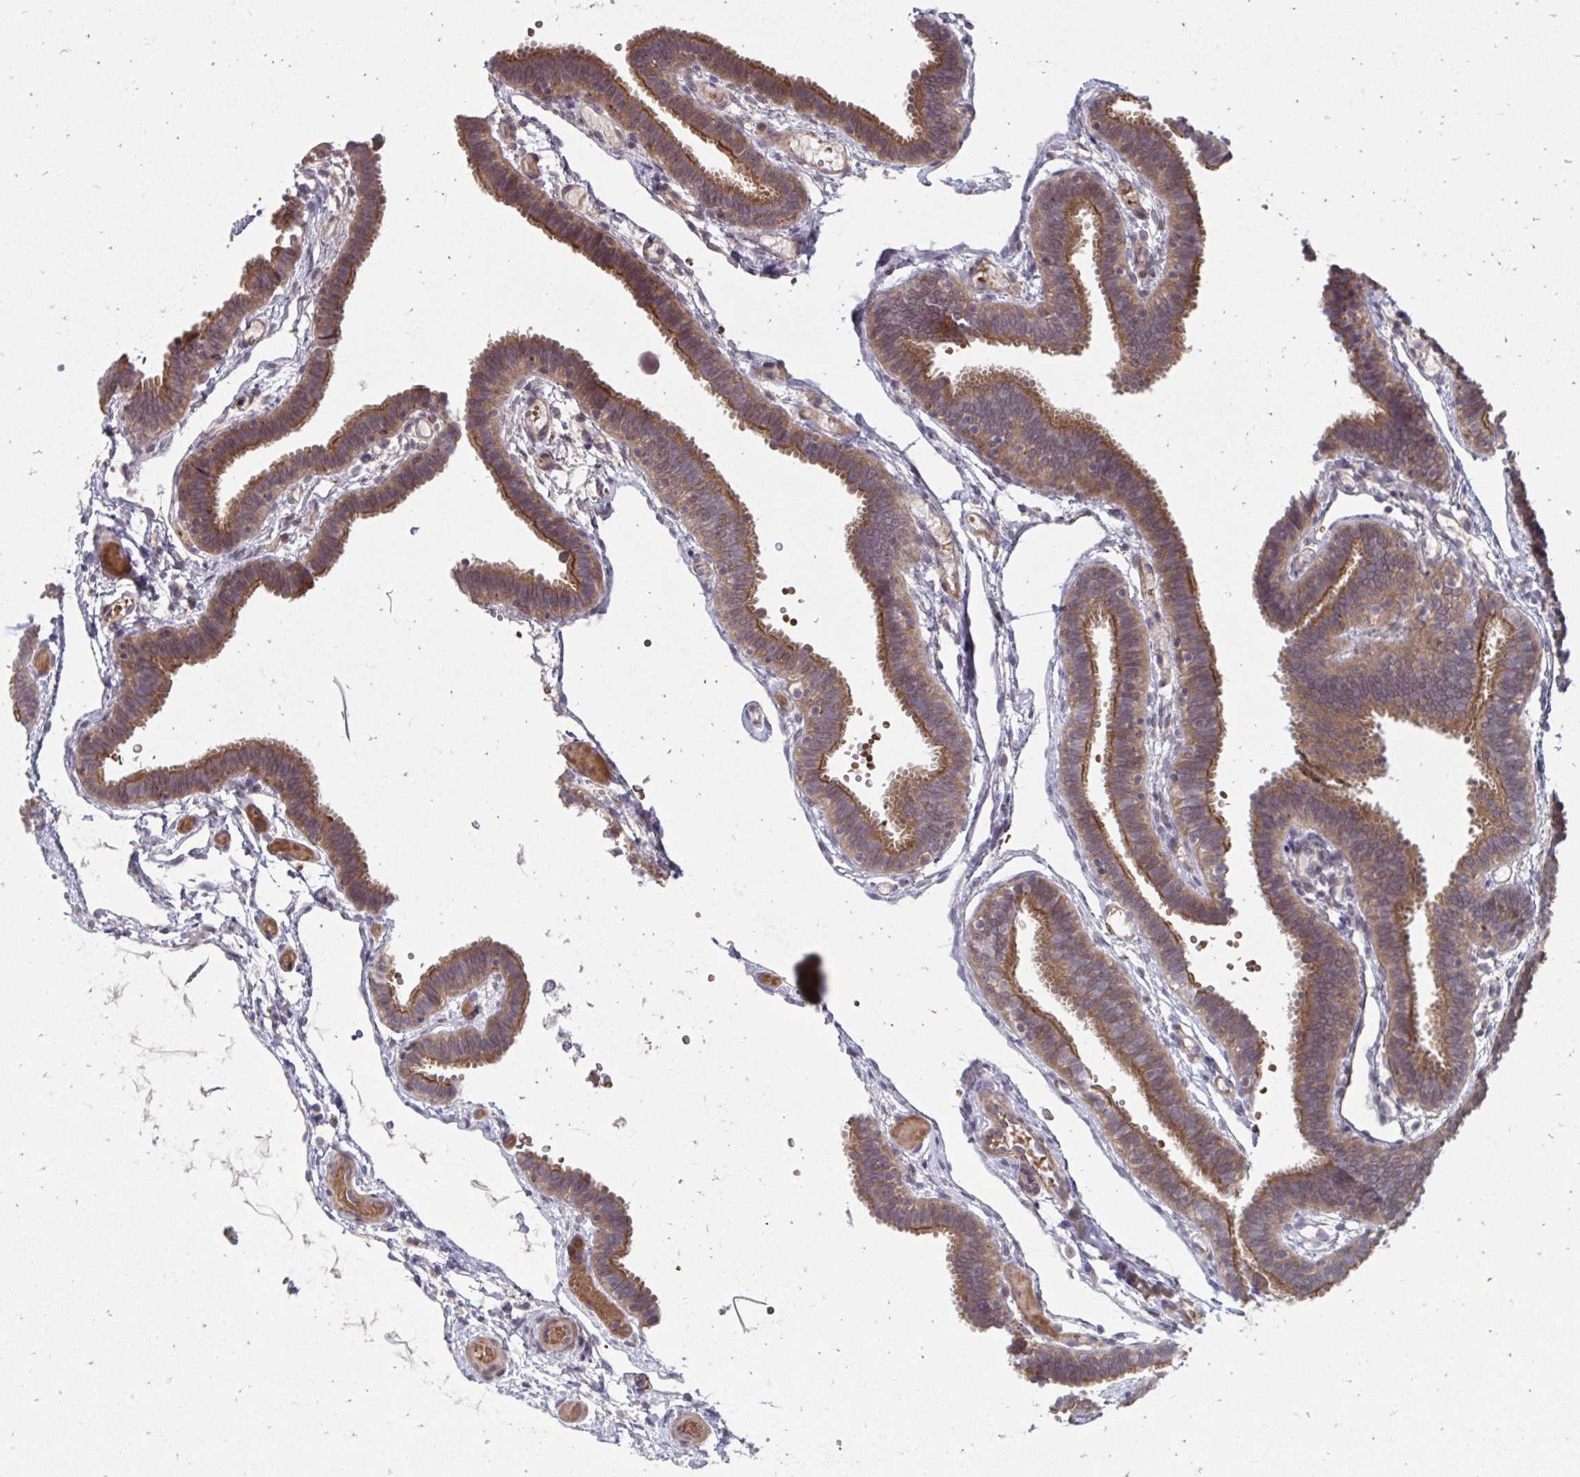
{"staining": {"intensity": "moderate", "quantity": "25%-75%", "location": "cytoplasmic/membranous"}, "tissue": "fallopian tube", "cell_type": "Glandular cells", "image_type": "normal", "snomed": [{"axis": "morphology", "description": "Normal tissue, NOS"}, {"axis": "topography", "description": "Fallopian tube"}], "caption": "Protein expression by immunohistochemistry (IHC) reveals moderate cytoplasmic/membranous positivity in approximately 25%-75% of glandular cells in benign fallopian tube.", "gene": "ITPR2", "patient": {"sex": "female", "age": 37}}